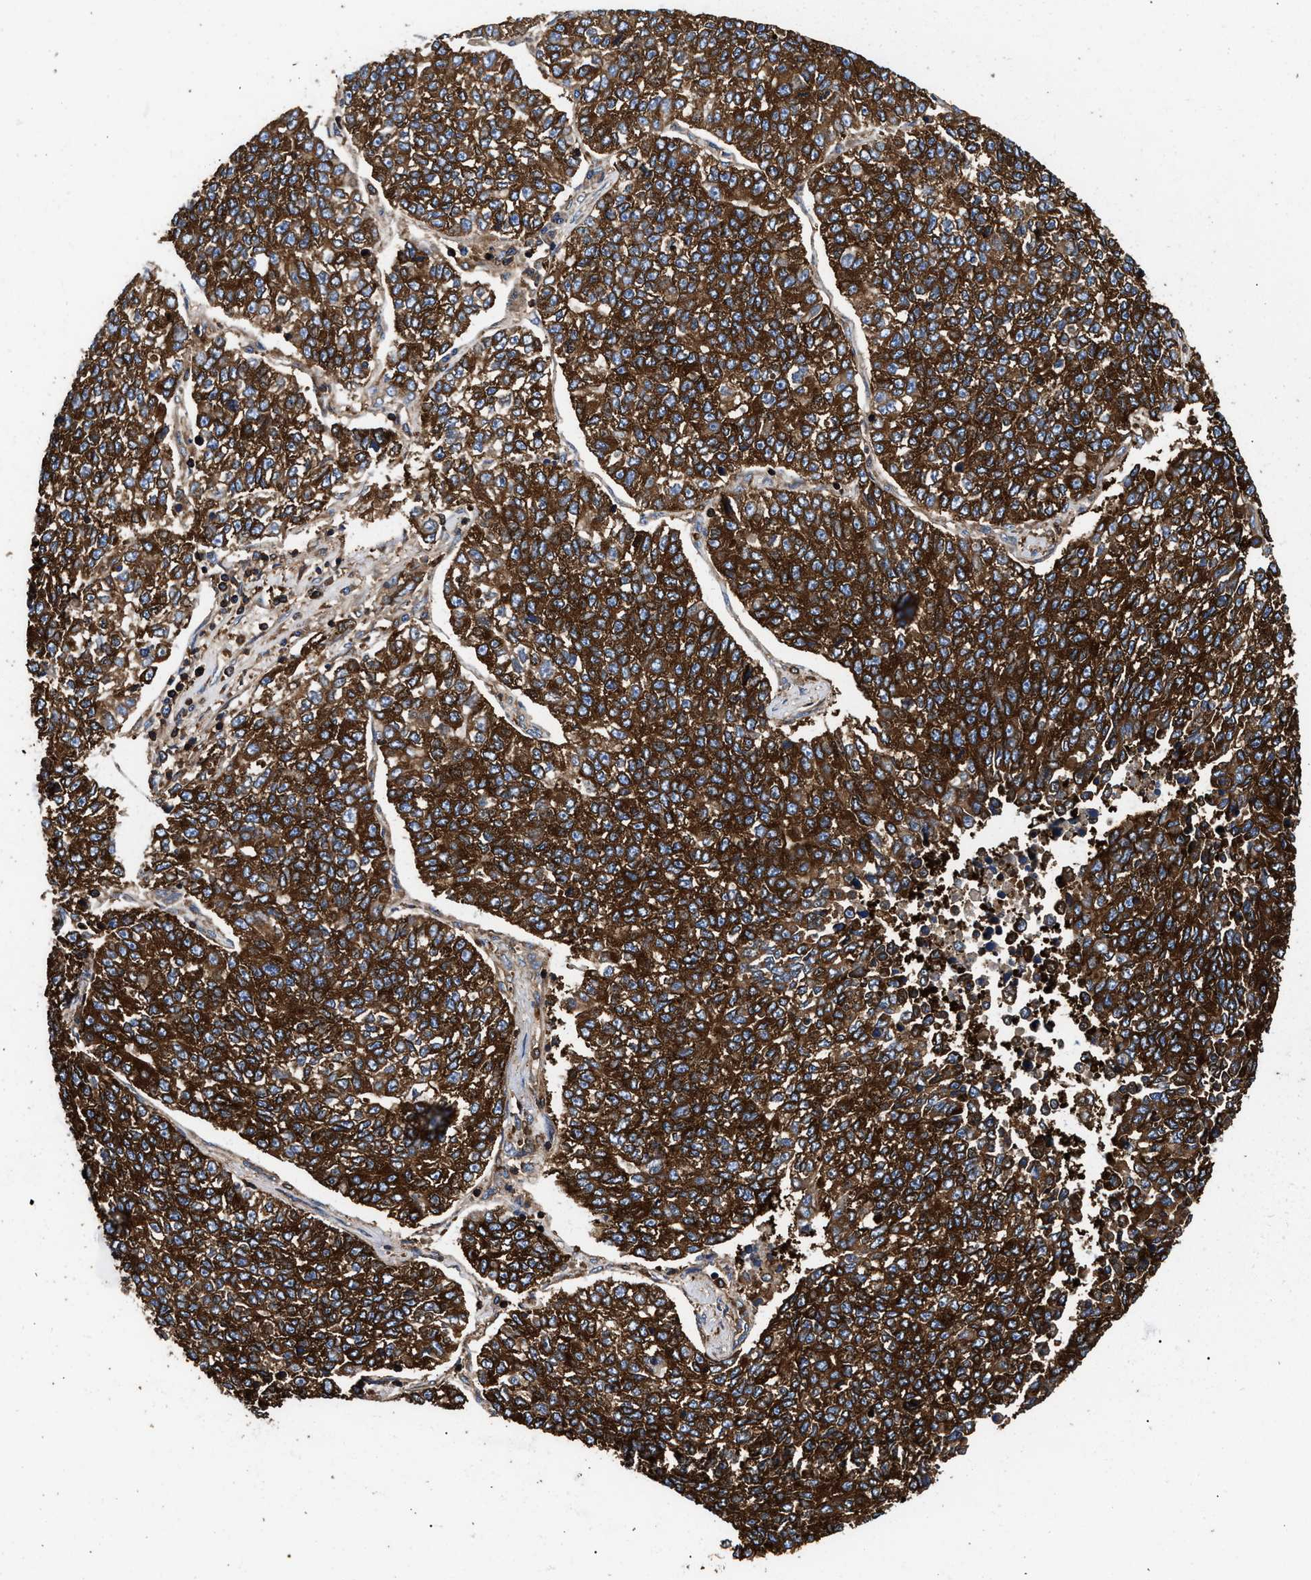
{"staining": {"intensity": "strong", "quantity": ">75%", "location": "cytoplasmic/membranous"}, "tissue": "lung cancer", "cell_type": "Tumor cells", "image_type": "cancer", "snomed": [{"axis": "morphology", "description": "Adenocarcinoma, NOS"}, {"axis": "topography", "description": "Lung"}], "caption": "Lung cancer was stained to show a protein in brown. There is high levels of strong cytoplasmic/membranous staining in approximately >75% of tumor cells.", "gene": "KYAT1", "patient": {"sex": "male", "age": 49}}